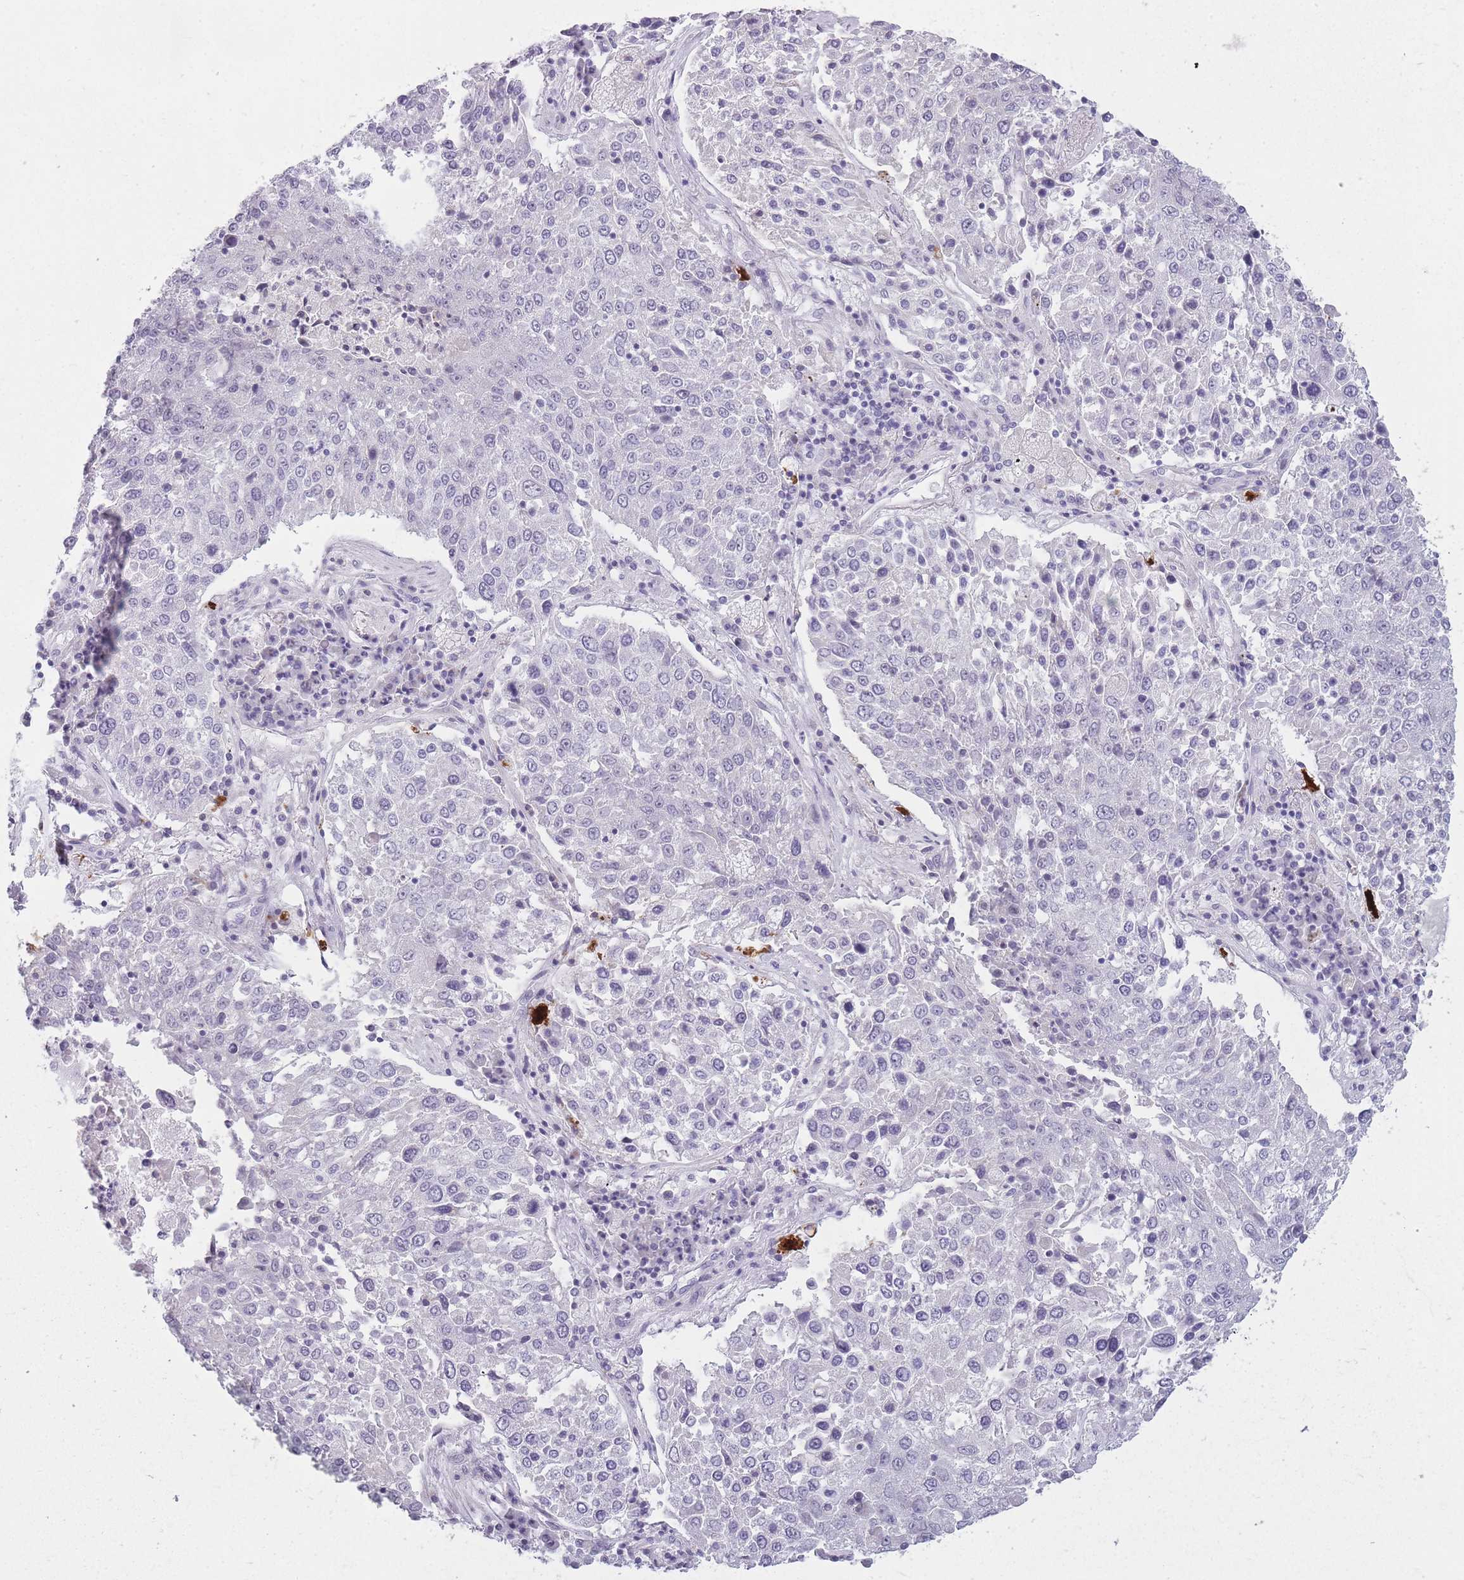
{"staining": {"intensity": "negative", "quantity": "none", "location": "none"}, "tissue": "lung cancer", "cell_type": "Tumor cells", "image_type": "cancer", "snomed": [{"axis": "morphology", "description": "Squamous cell carcinoma, NOS"}, {"axis": "topography", "description": "Lung"}], "caption": "Immunohistochemistry photomicrograph of lung cancer stained for a protein (brown), which exhibits no expression in tumor cells.", "gene": "GOLGA6D", "patient": {"sex": "male", "age": 65}}